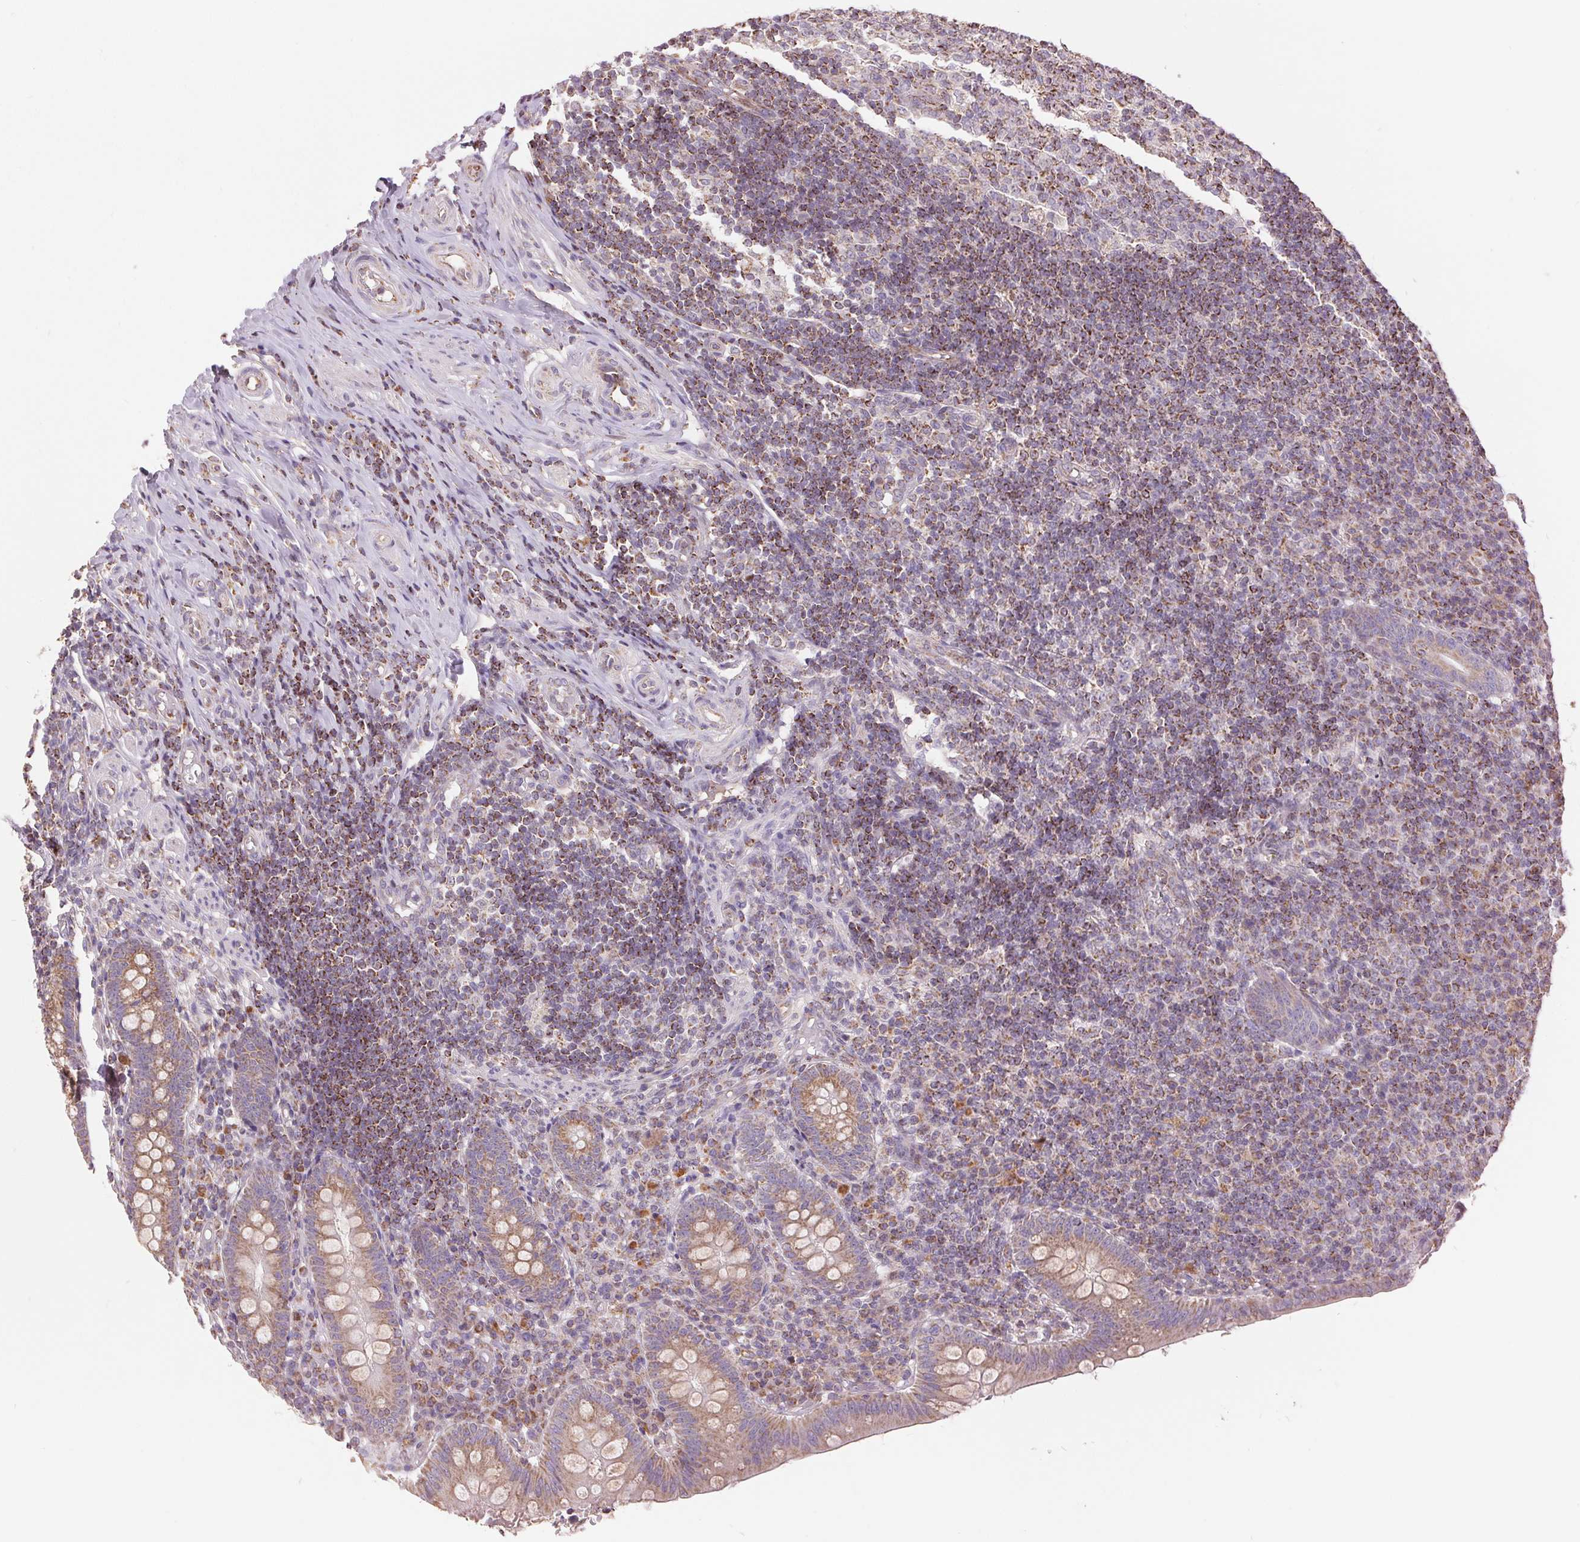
{"staining": {"intensity": "weak", "quantity": ">75%", "location": "cytoplasmic/membranous"}, "tissue": "appendix", "cell_type": "Glandular cells", "image_type": "normal", "snomed": [{"axis": "morphology", "description": "Normal tissue, NOS"}, {"axis": "topography", "description": "Appendix"}], "caption": "Unremarkable appendix was stained to show a protein in brown. There is low levels of weak cytoplasmic/membranous expression in about >75% of glandular cells. The protein of interest is shown in brown color, while the nuclei are stained blue.", "gene": "DGUOK", "patient": {"sex": "male", "age": 18}}